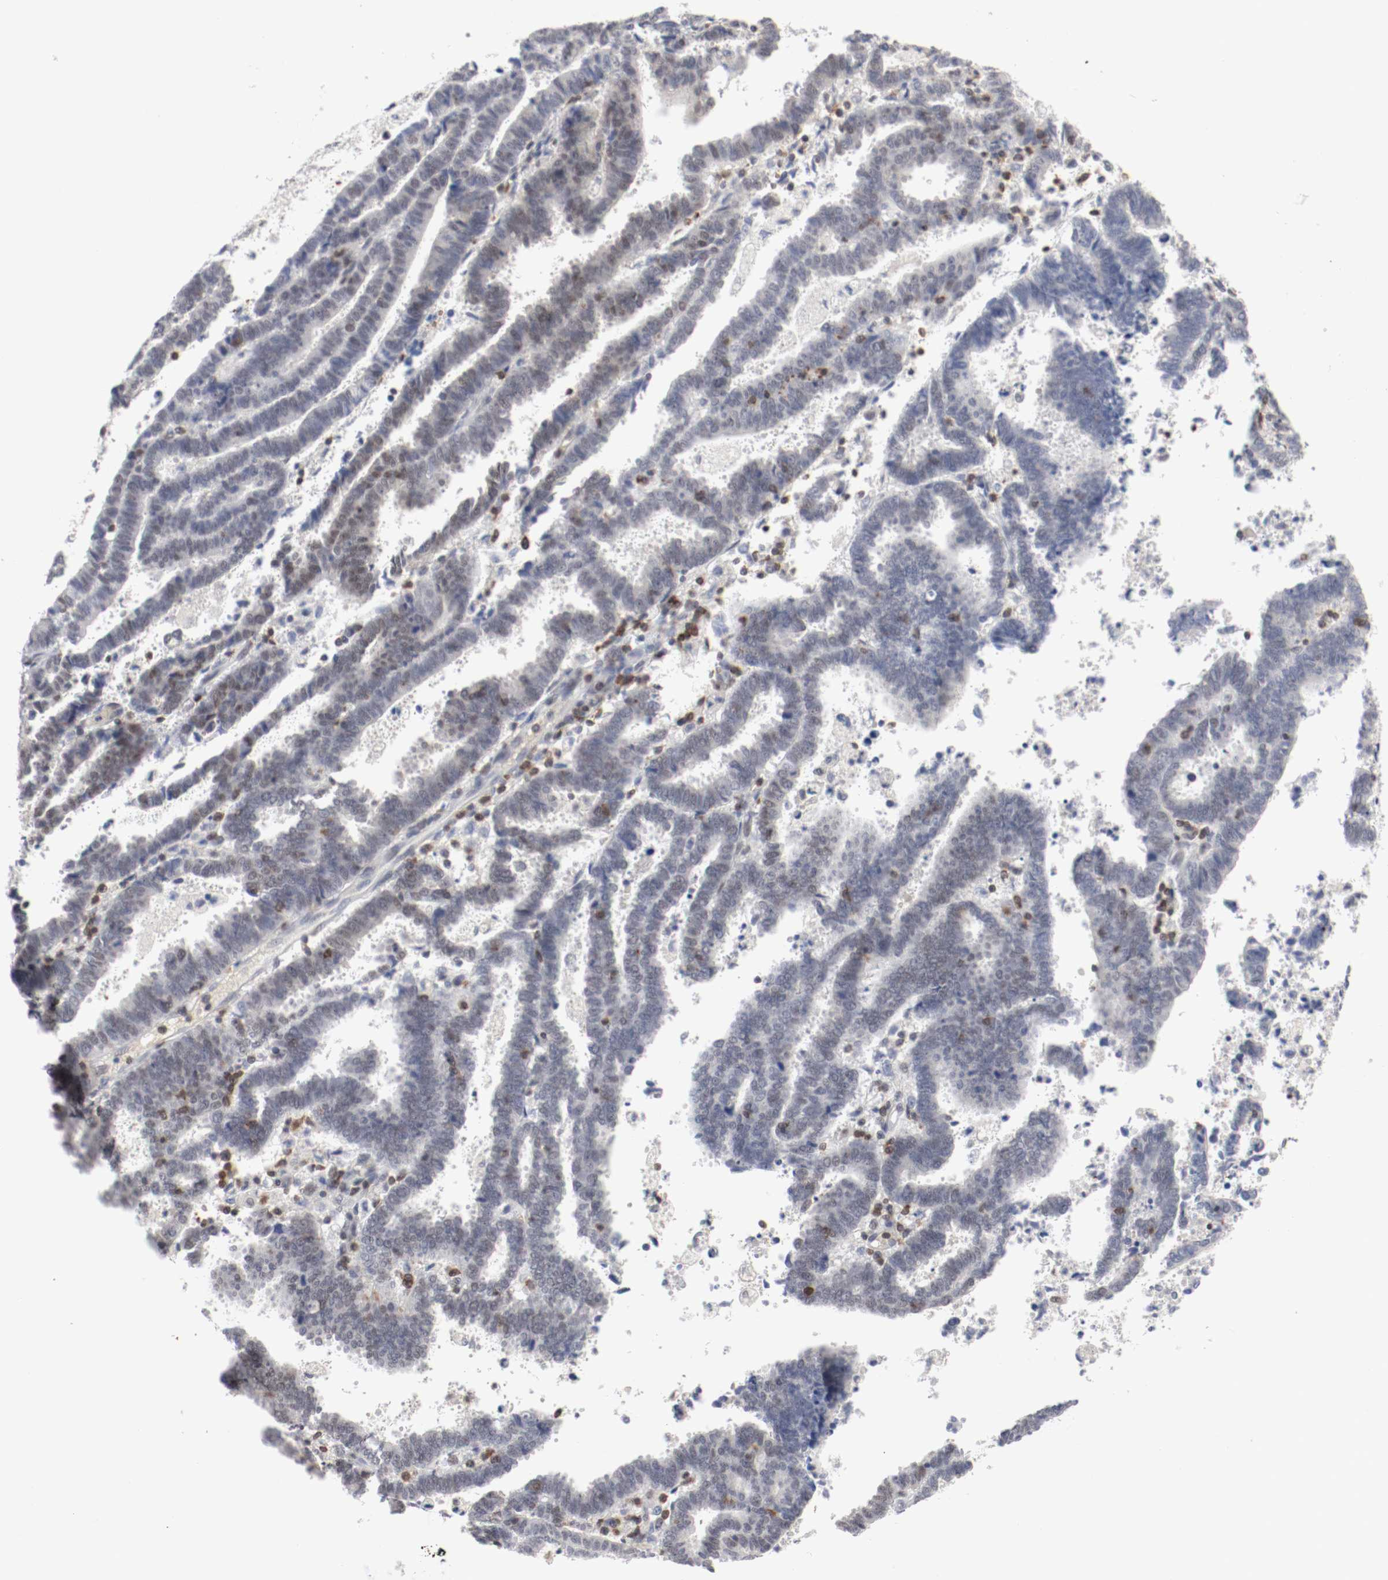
{"staining": {"intensity": "weak", "quantity": "<25%", "location": "nuclear"}, "tissue": "endometrial cancer", "cell_type": "Tumor cells", "image_type": "cancer", "snomed": [{"axis": "morphology", "description": "Adenocarcinoma, NOS"}, {"axis": "topography", "description": "Uterus"}], "caption": "Immunohistochemistry (IHC) micrograph of neoplastic tissue: human endometrial cancer stained with DAB (3,3'-diaminobenzidine) reveals no significant protein staining in tumor cells.", "gene": "JUND", "patient": {"sex": "female", "age": 83}}